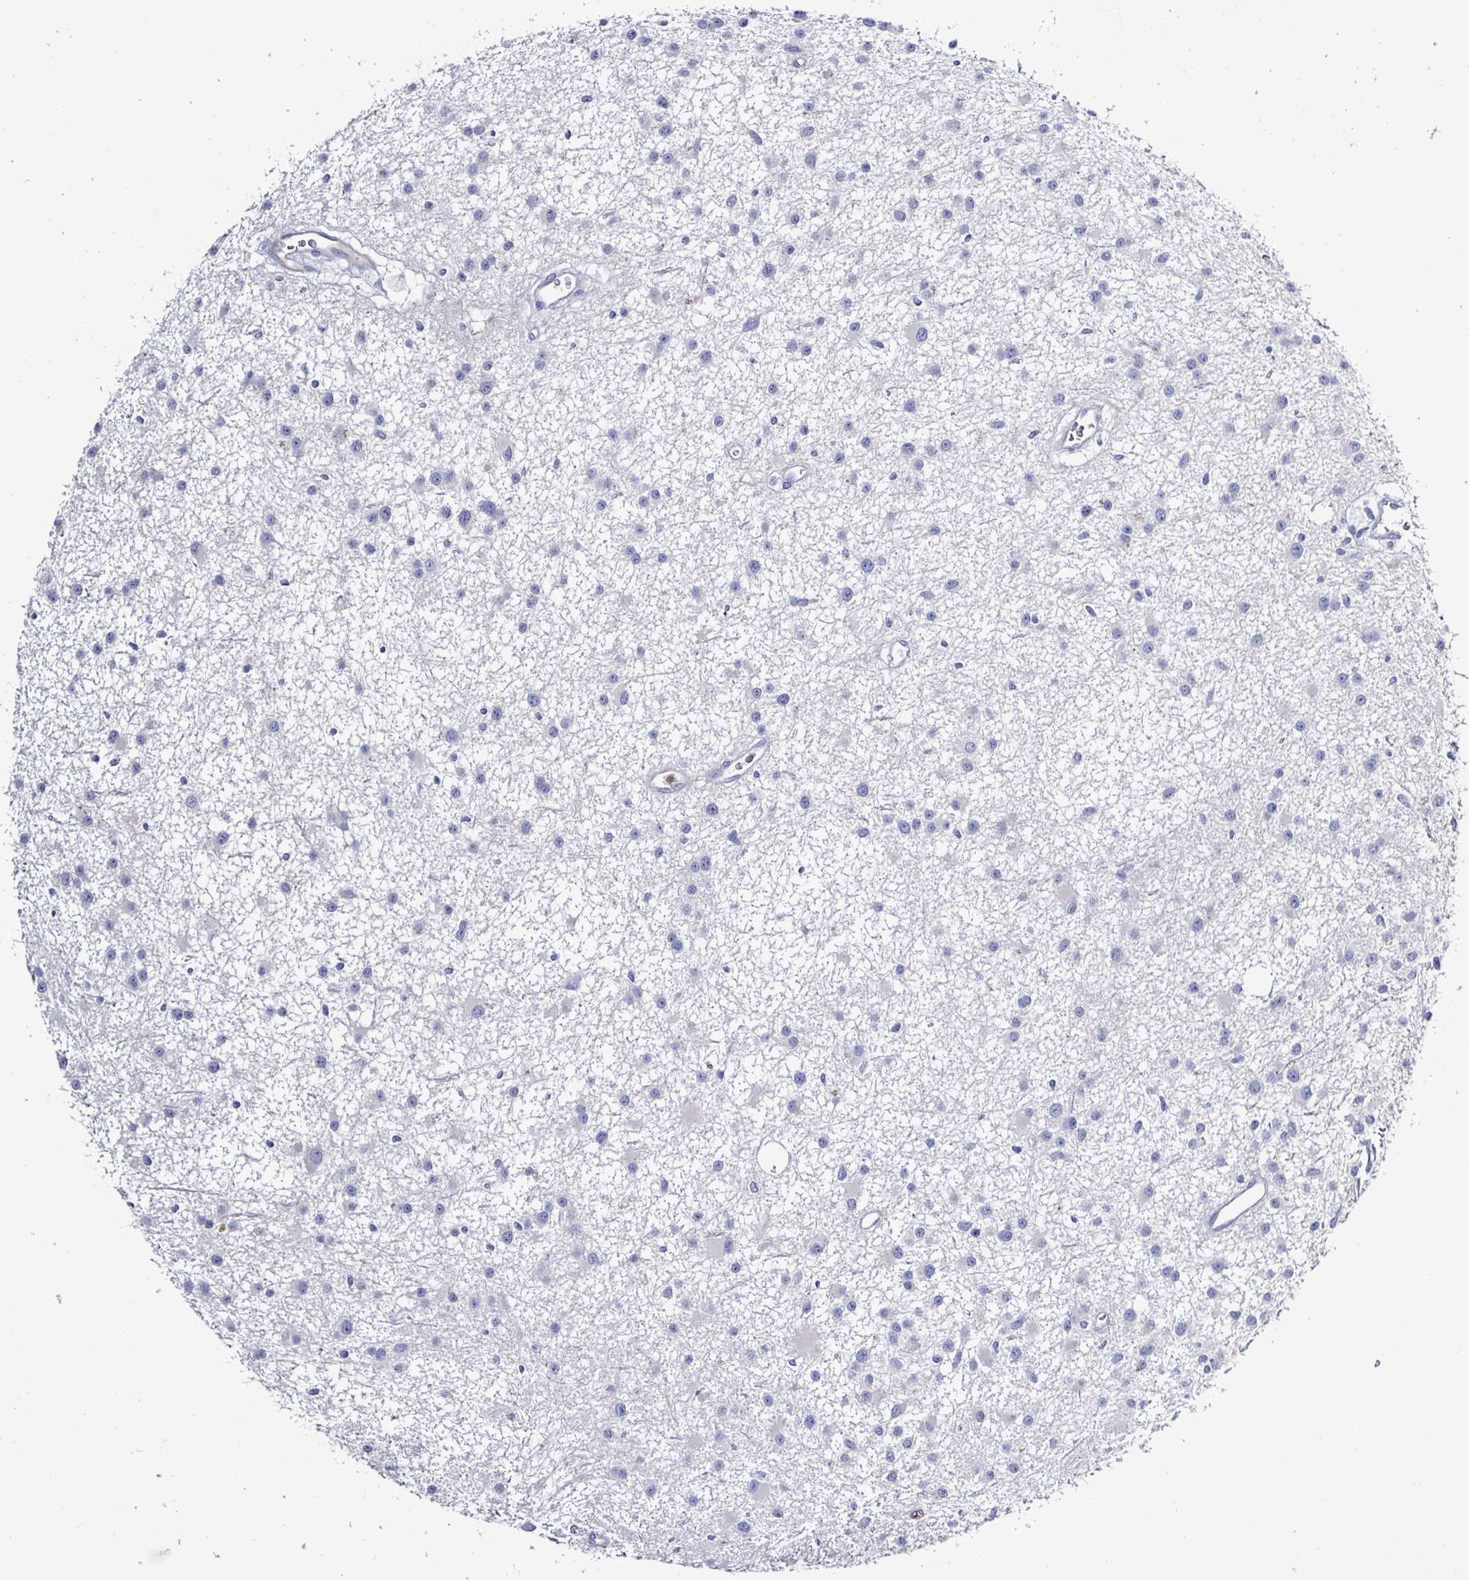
{"staining": {"intensity": "negative", "quantity": "none", "location": "none"}, "tissue": "glioma", "cell_type": "Tumor cells", "image_type": "cancer", "snomed": [{"axis": "morphology", "description": "Glioma, malignant, Low grade"}, {"axis": "topography", "description": "Brain"}], "caption": "A micrograph of malignant glioma (low-grade) stained for a protein demonstrates no brown staining in tumor cells. (DAB (3,3'-diaminobenzidine) immunohistochemistry, high magnification).", "gene": "ACSBG2", "patient": {"sex": "male", "age": 43}}